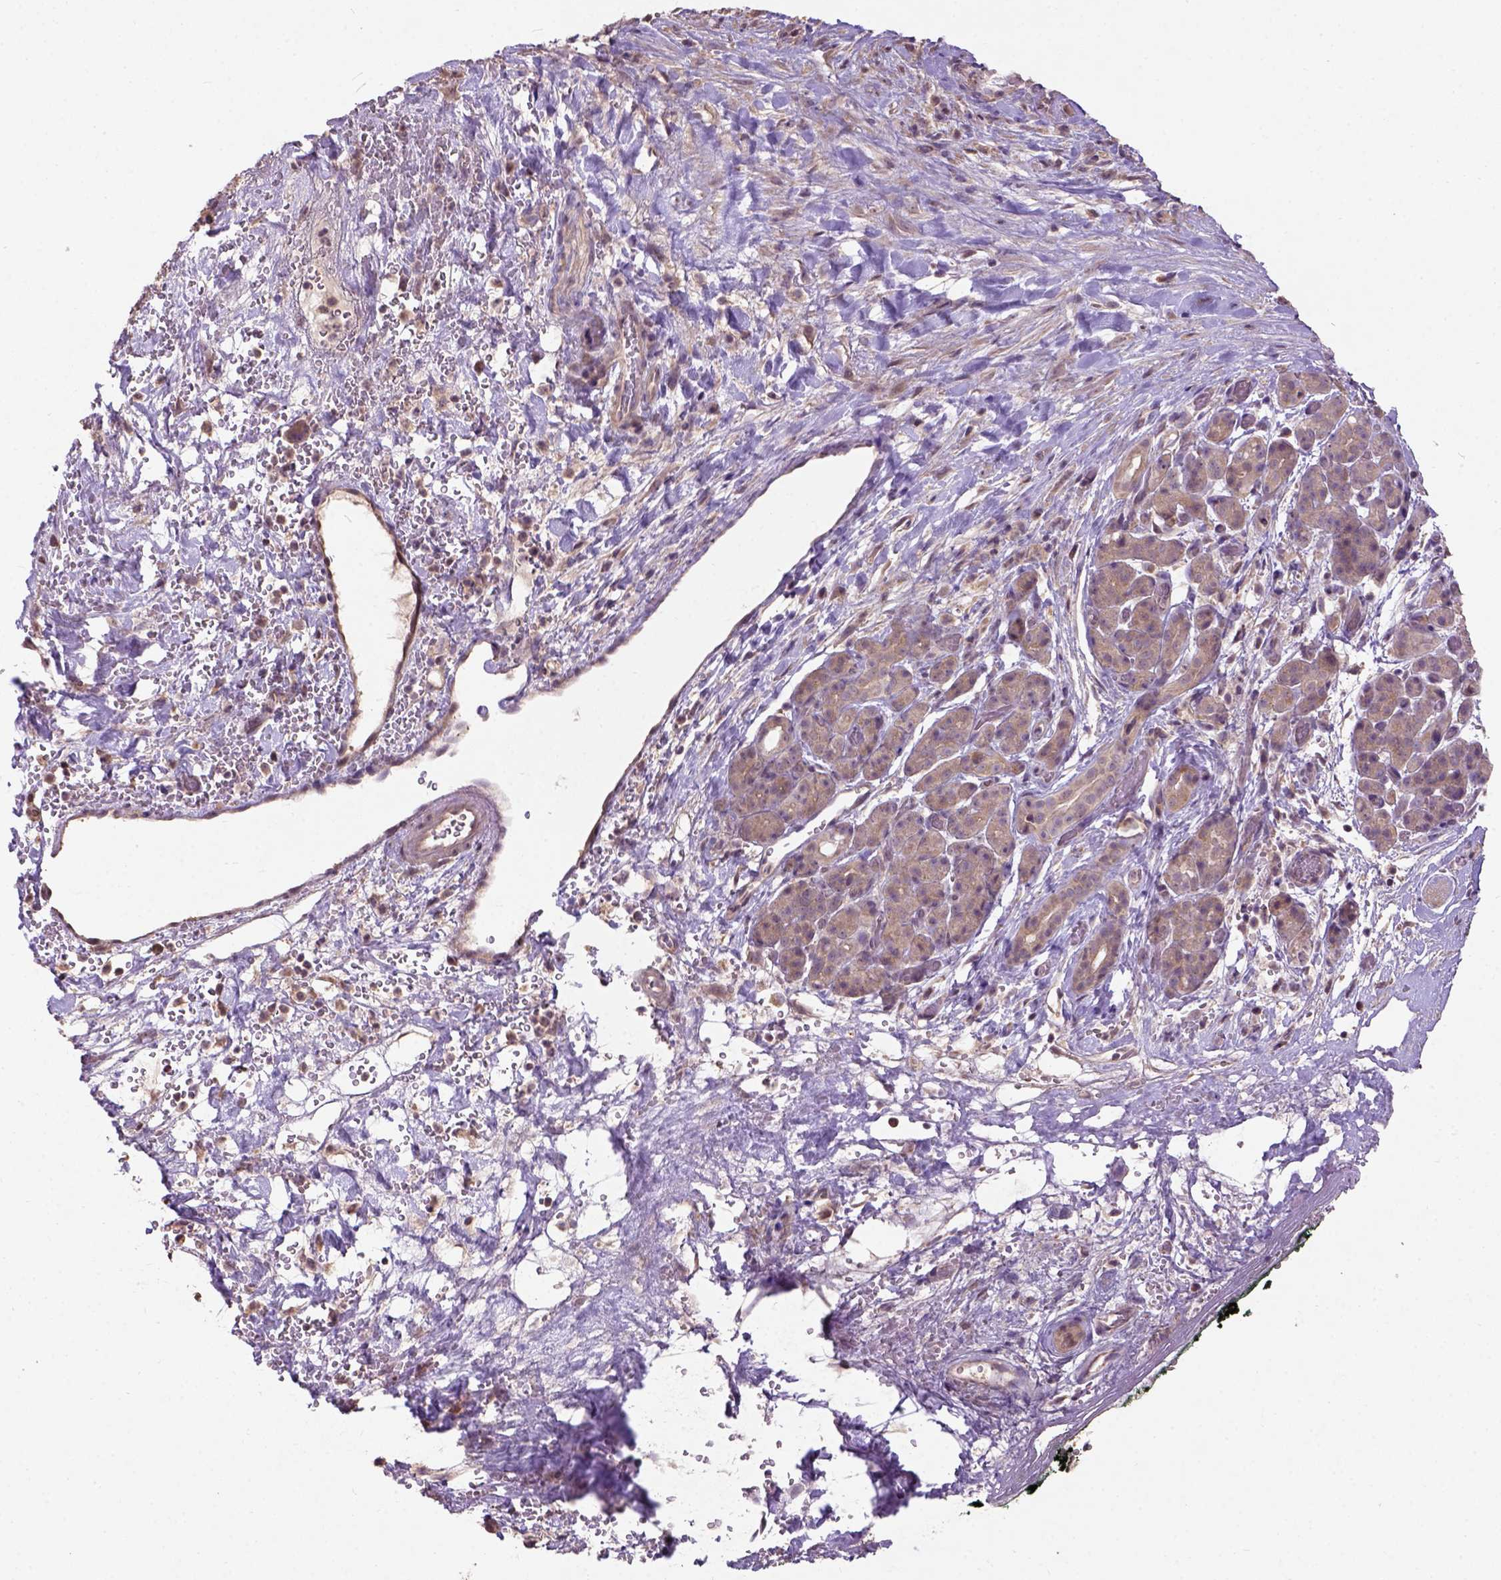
{"staining": {"intensity": "moderate", "quantity": ">75%", "location": "cytoplasmic/membranous"}, "tissue": "pancreatic cancer", "cell_type": "Tumor cells", "image_type": "cancer", "snomed": [{"axis": "morphology", "description": "Adenocarcinoma, NOS"}, {"axis": "topography", "description": "Pancreas"}], "caption": "DAB immunohistochemical staining of pancreatic adenocarcinoma demonstrates moderate cytoplasmic/membranous protein staining in about >75% of tumor cells. (DAB (3,3'-diaminobenzidine) = brown stain, brightfield microscopy at high magnification).", "gene": "KBTBD8", "patient": {"sex": "male", "age": 44}}